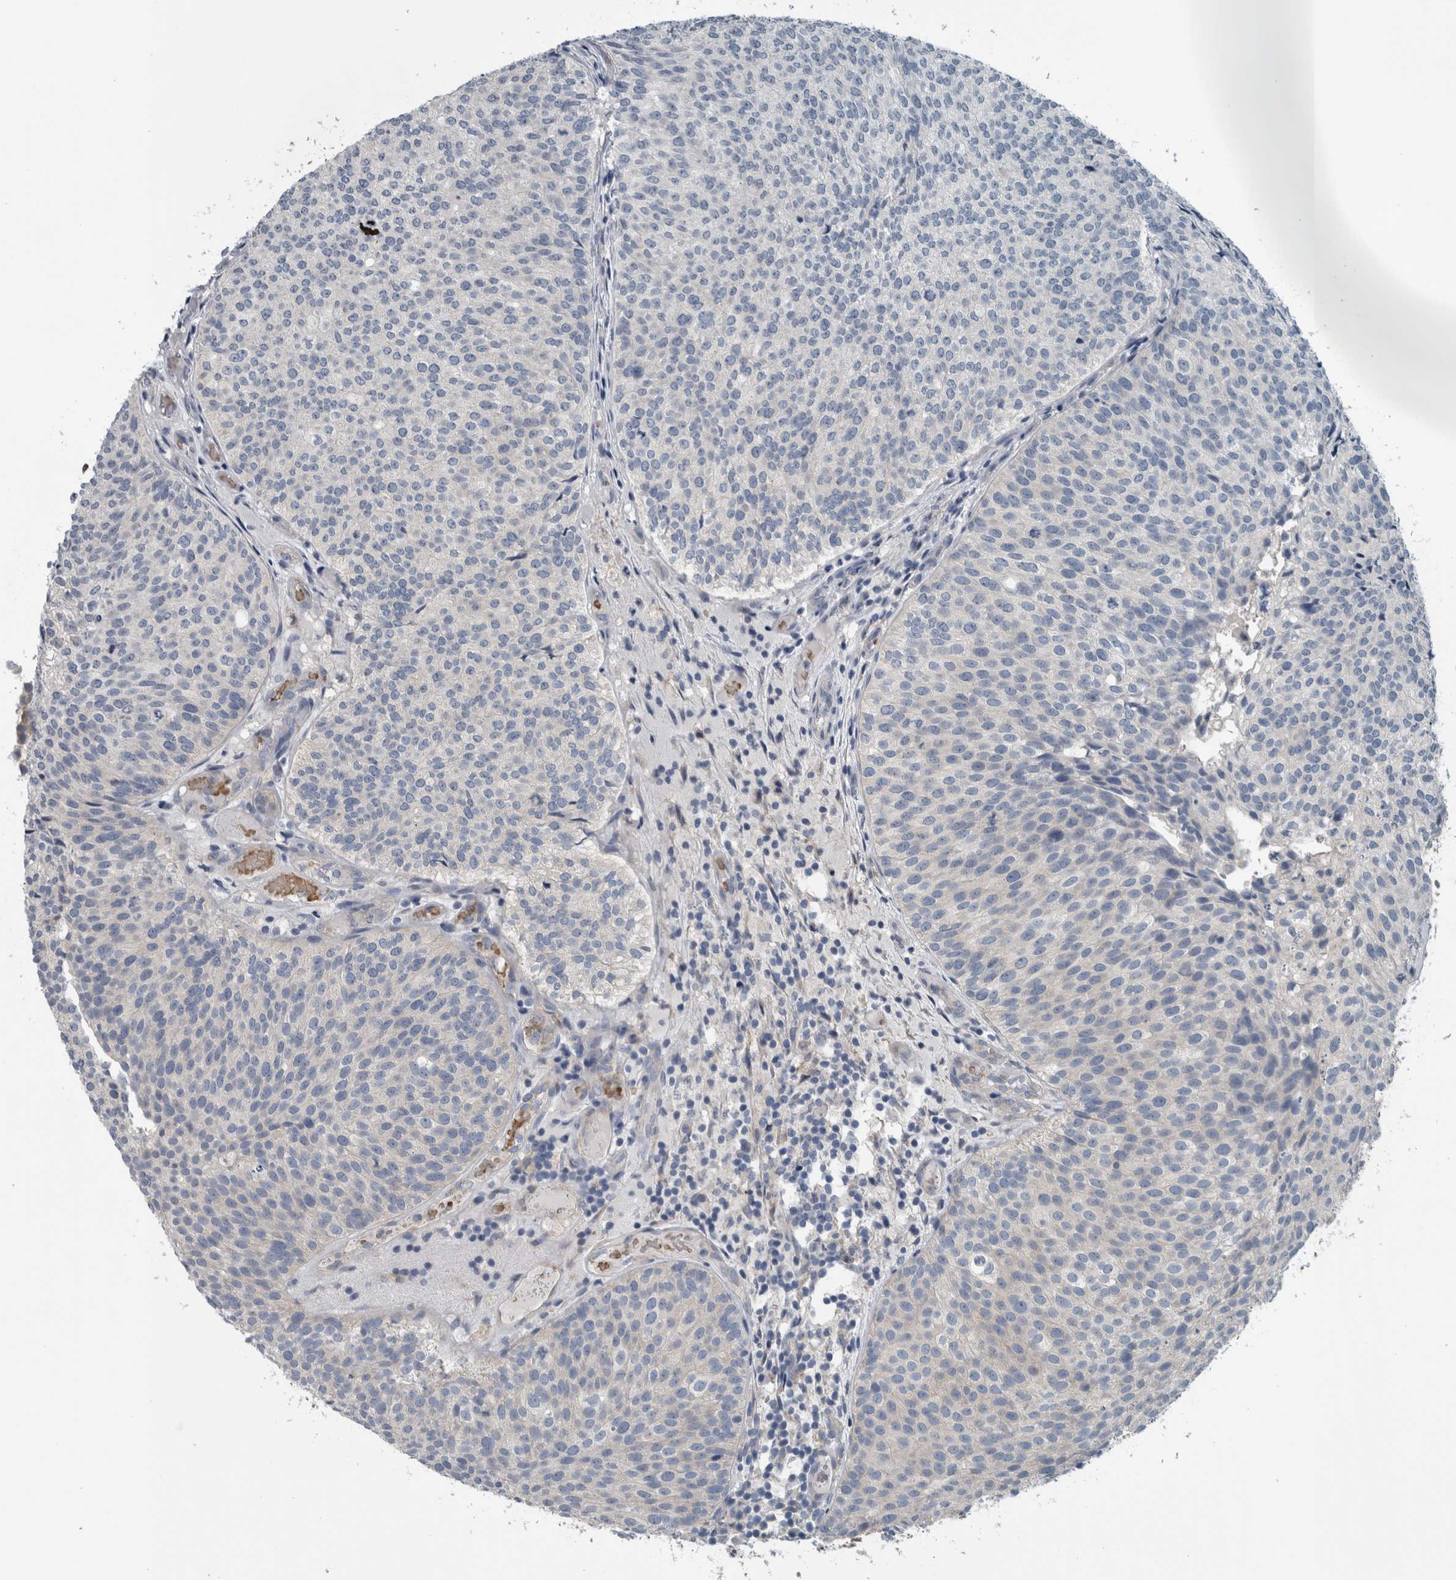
{"staining": {"intensity": "negative", "quantity": "none", "location": "none"}, "tissue": "urothelial cancer", "cell_type": "Tumor cells", "image_type": "cancer", "snomed": [{"axis": "morphology", "description": "Urothelial carcinoma, Low grade"}, {"axis": "topography", "description": "Urinary bladder"}], "caption": "Immunohistochemical staining of human low-grade urothelial carcinoma reveals no significant positivity in tumor cells. (Stains: DAB IHC with hematoxylin counter stain, Microscopy: brightfield microscopy at high magnification).", "gene": "SH3GL2", "patient": {"sex": "male", "age": 86}}